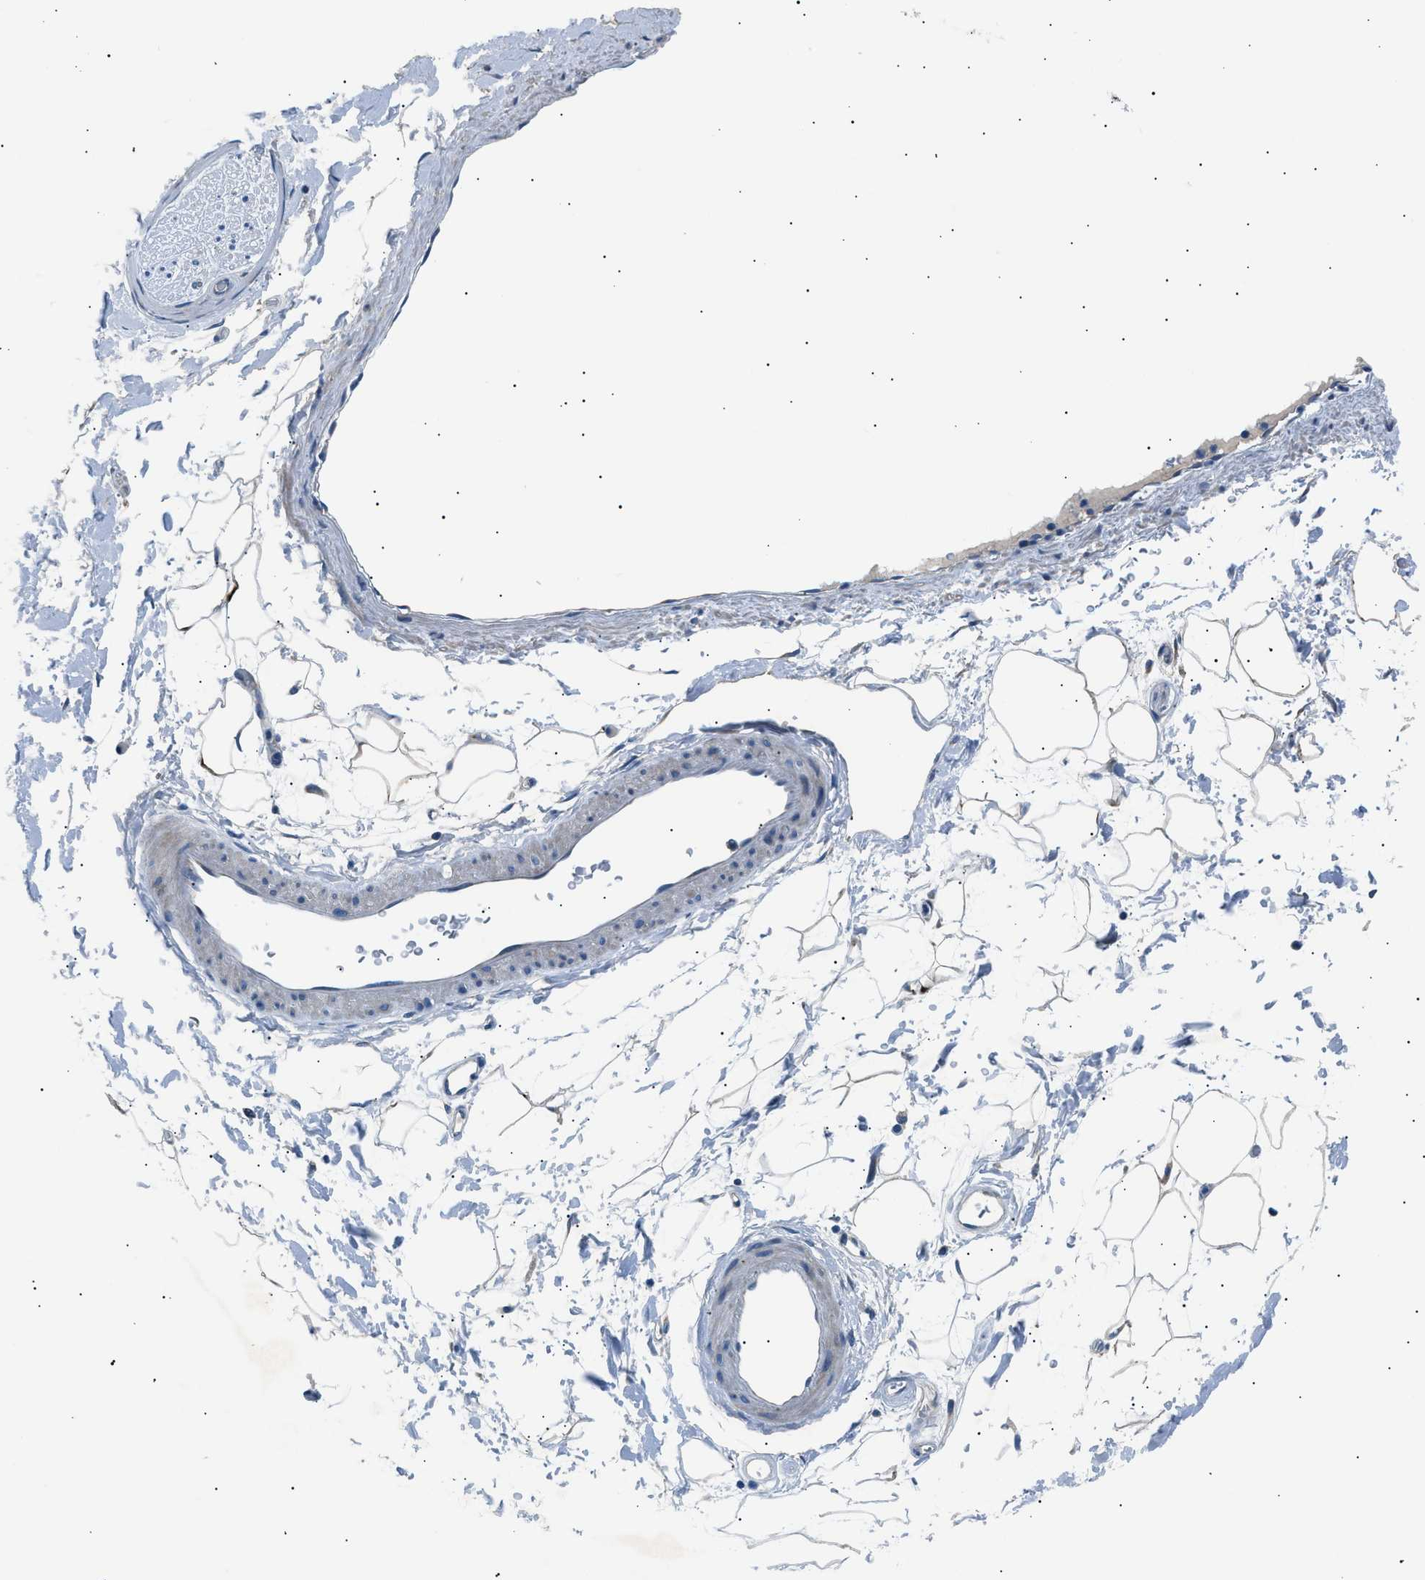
{"staining": {"intensity": "negative", "quantity": "none", "location": "none"}, "tissue": "adipose tissue", "cell_type": "Adipocytes", "image_type": "normal", "snomed": [{"axis": "morphology", "description": "Normal tissue, NOS"}, {"axis": "topography", "description": "Soft tissue"}], "caption": "High power microscopy micrograph of an IHC photomicrograph of unremarkable adipose tissue, revealing no significant positivity in adipocytes.", "gene": "LRRC37B", "patient": {"sex": "male", "age": 72}}